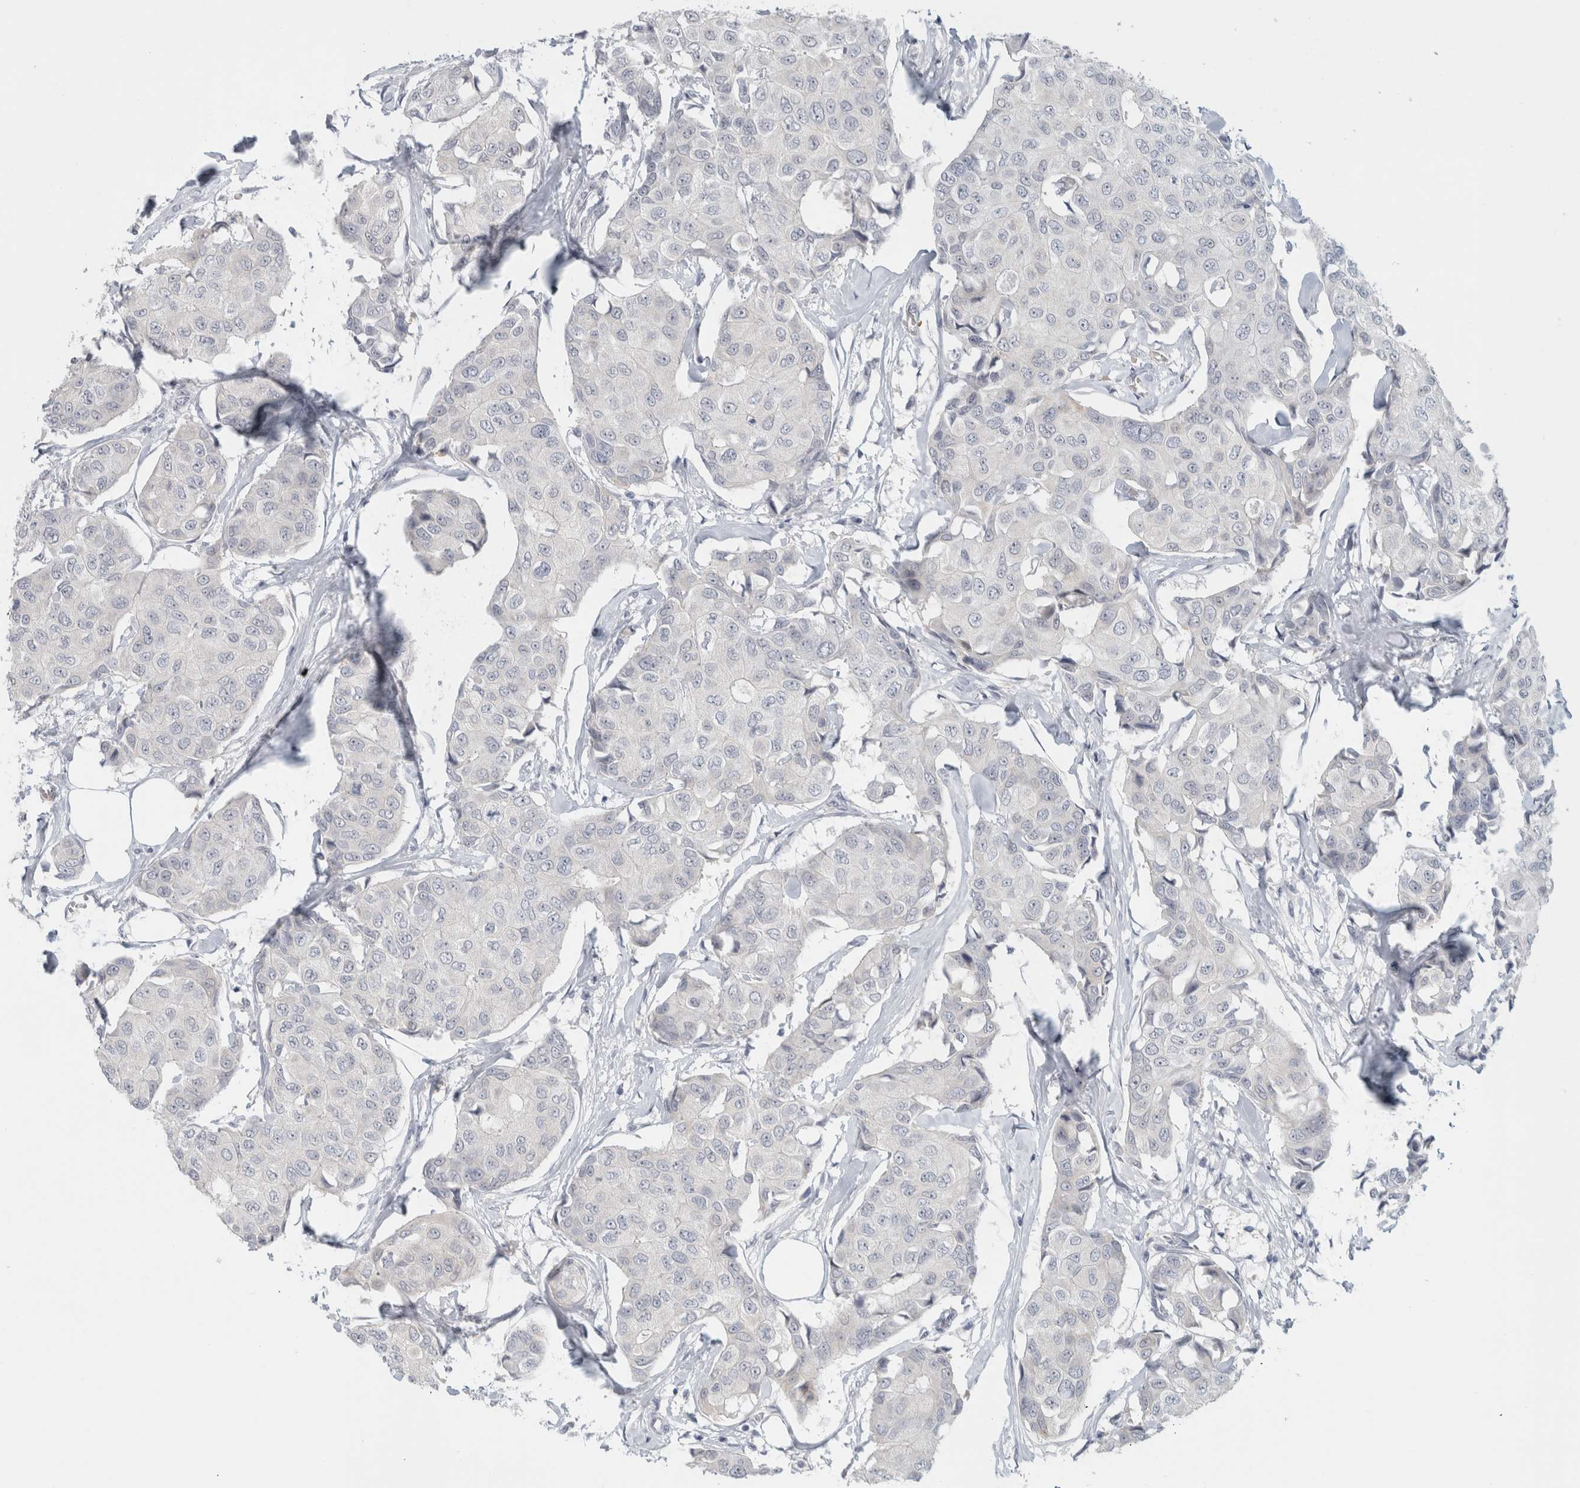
{"staining": {"intensity": "negative", "quantity": "none", "location": "none"}, "tissue": "breast cancer", "cell_type": "Tumor cells", "image_type": "cancer", "snomed": [{"axis": "morphology", "description": "Duct carcinoma"}, {"axis": "topography", "description": "Breast"}], "caption": "Tumor cells are negative for protein expression in human breast cancer.", "gene": "FMR1NB", "patient": {"sex": "female", "age": 80}}